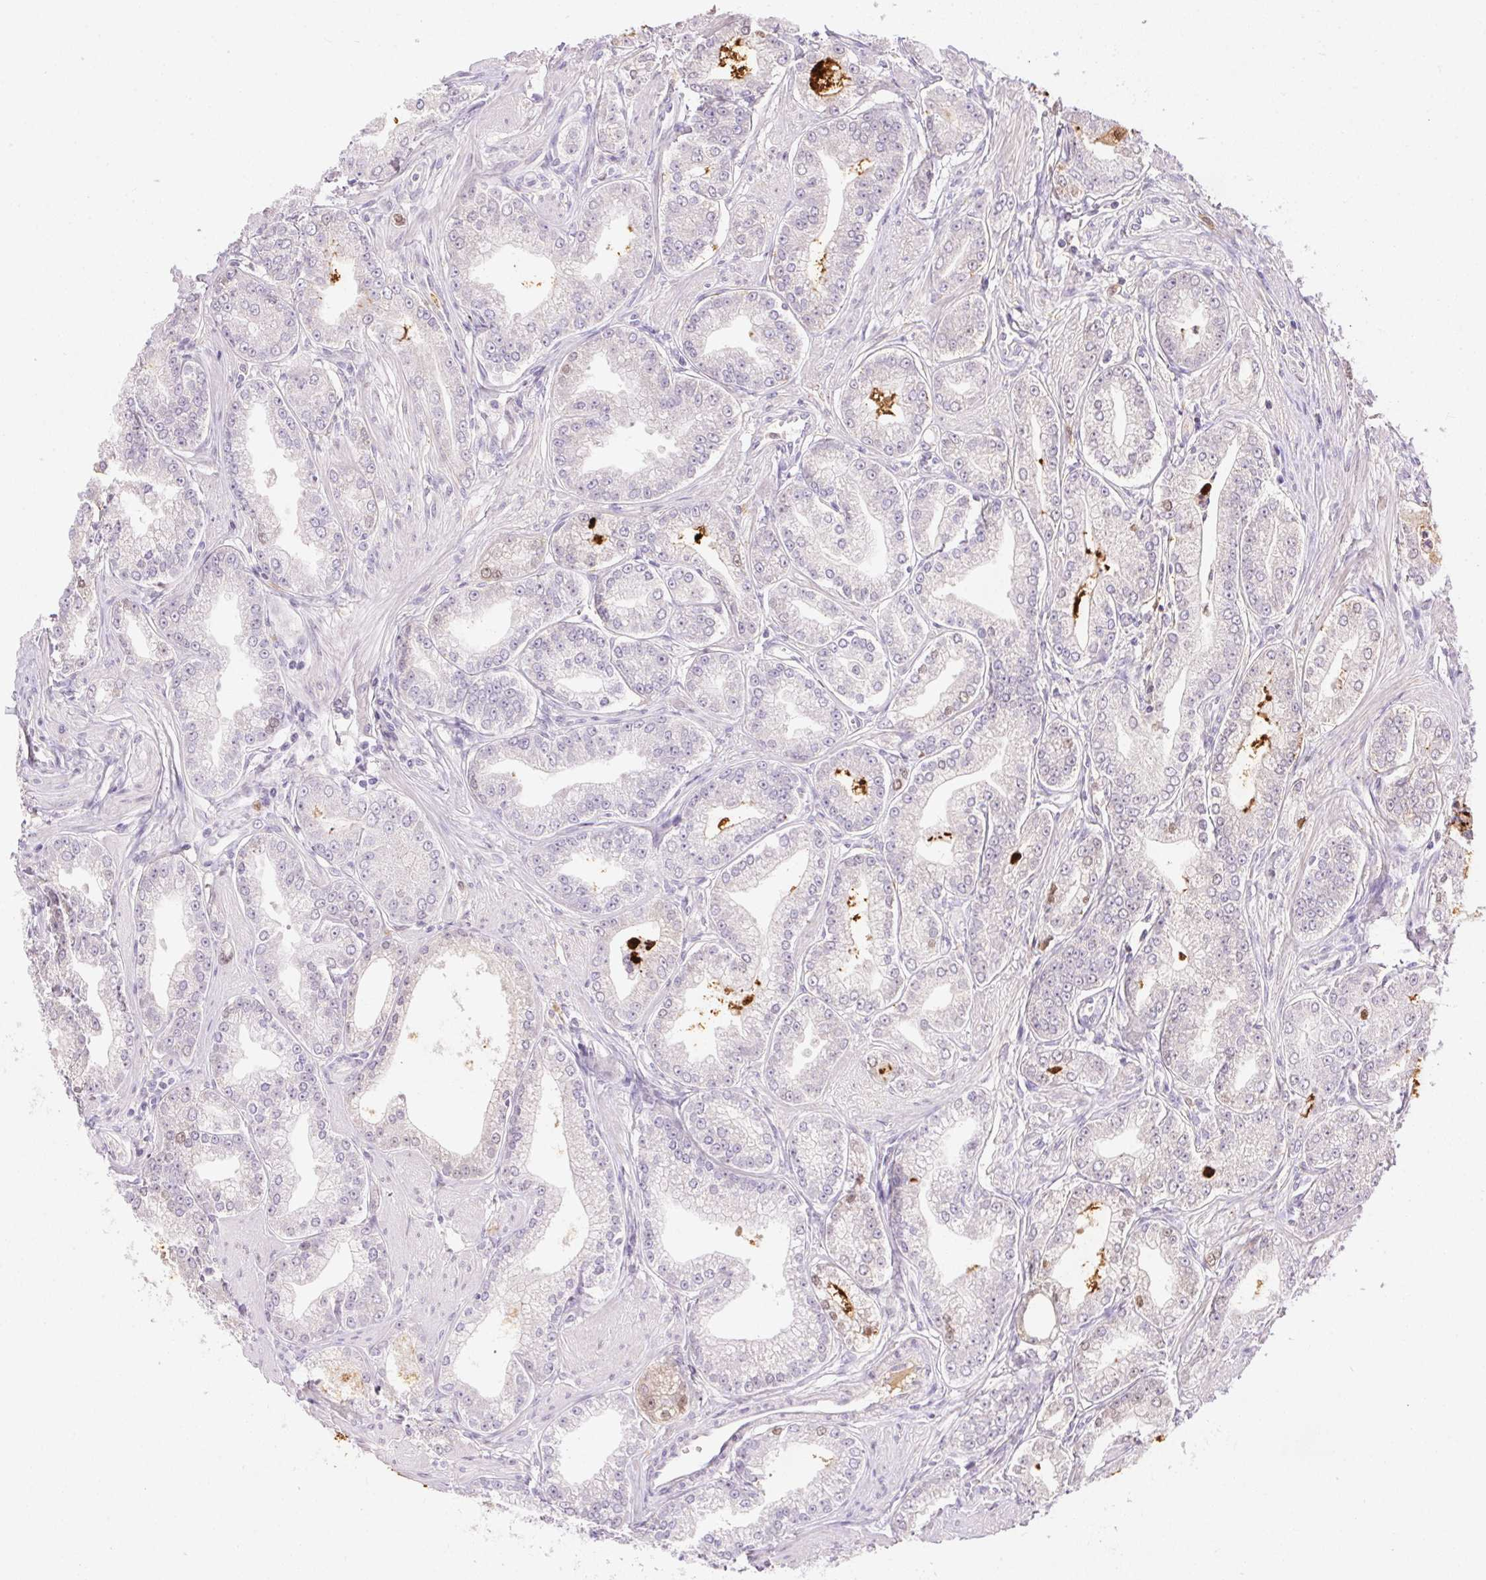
{"staining": {"intensity": "negative", "quantity": "none", "location": "none"}, "tissue": "prostate cancer", "cell_type": "Tumor cells", "image_type": "cancer", "snomed": [{"axis": "morphology", "description": "Adenocarcinoma, NOS"}, {"axis": "topography", "description": "Prostate"}], "caption": "Immunohistochemical staining of adenocarcinoma (prostate) exhibits no significant positivity in tumor cells.", "gene": "ORM1", "patient": {"sex": "male", "age": 71}}